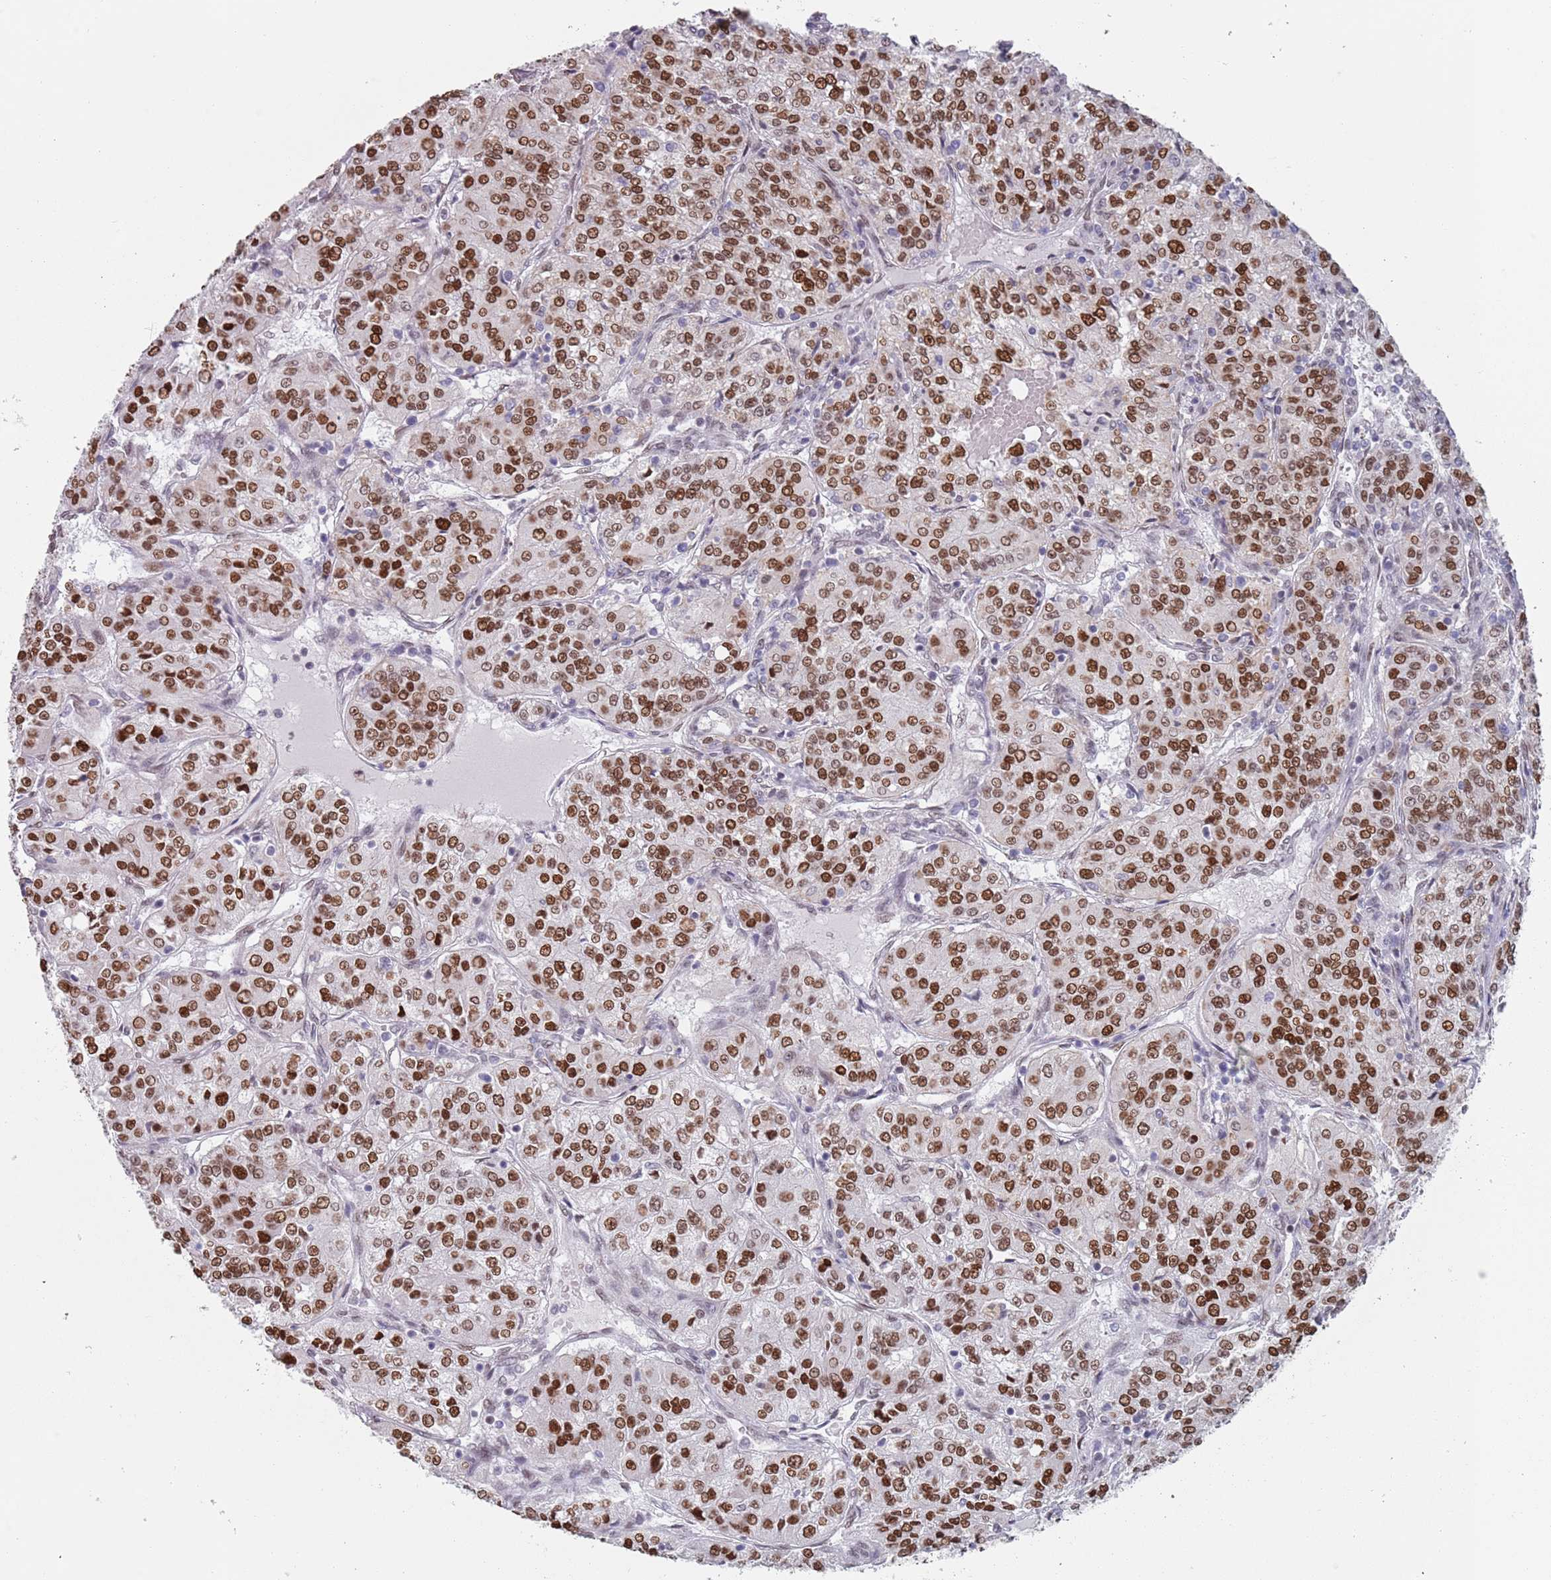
{"staining": {"intensity": "moderate", "quantity": ">75%", "location": "nuclear"}, "tissue": "renal cancer", "cell_type": "Tumor cells", "image_type": "cancer", "snomed": [{"axis": "morphology", "description": "Adenocarcinoma, NOS"}, {"axis": "topography", "description": "Kidney"}], "caption": "Adenocarcinoma (renal) stained for a protein shows moderate nuclear positivity in tumor cells.", "gene": "MFSD12", "patient": {"sex": "female", "age": 63}}